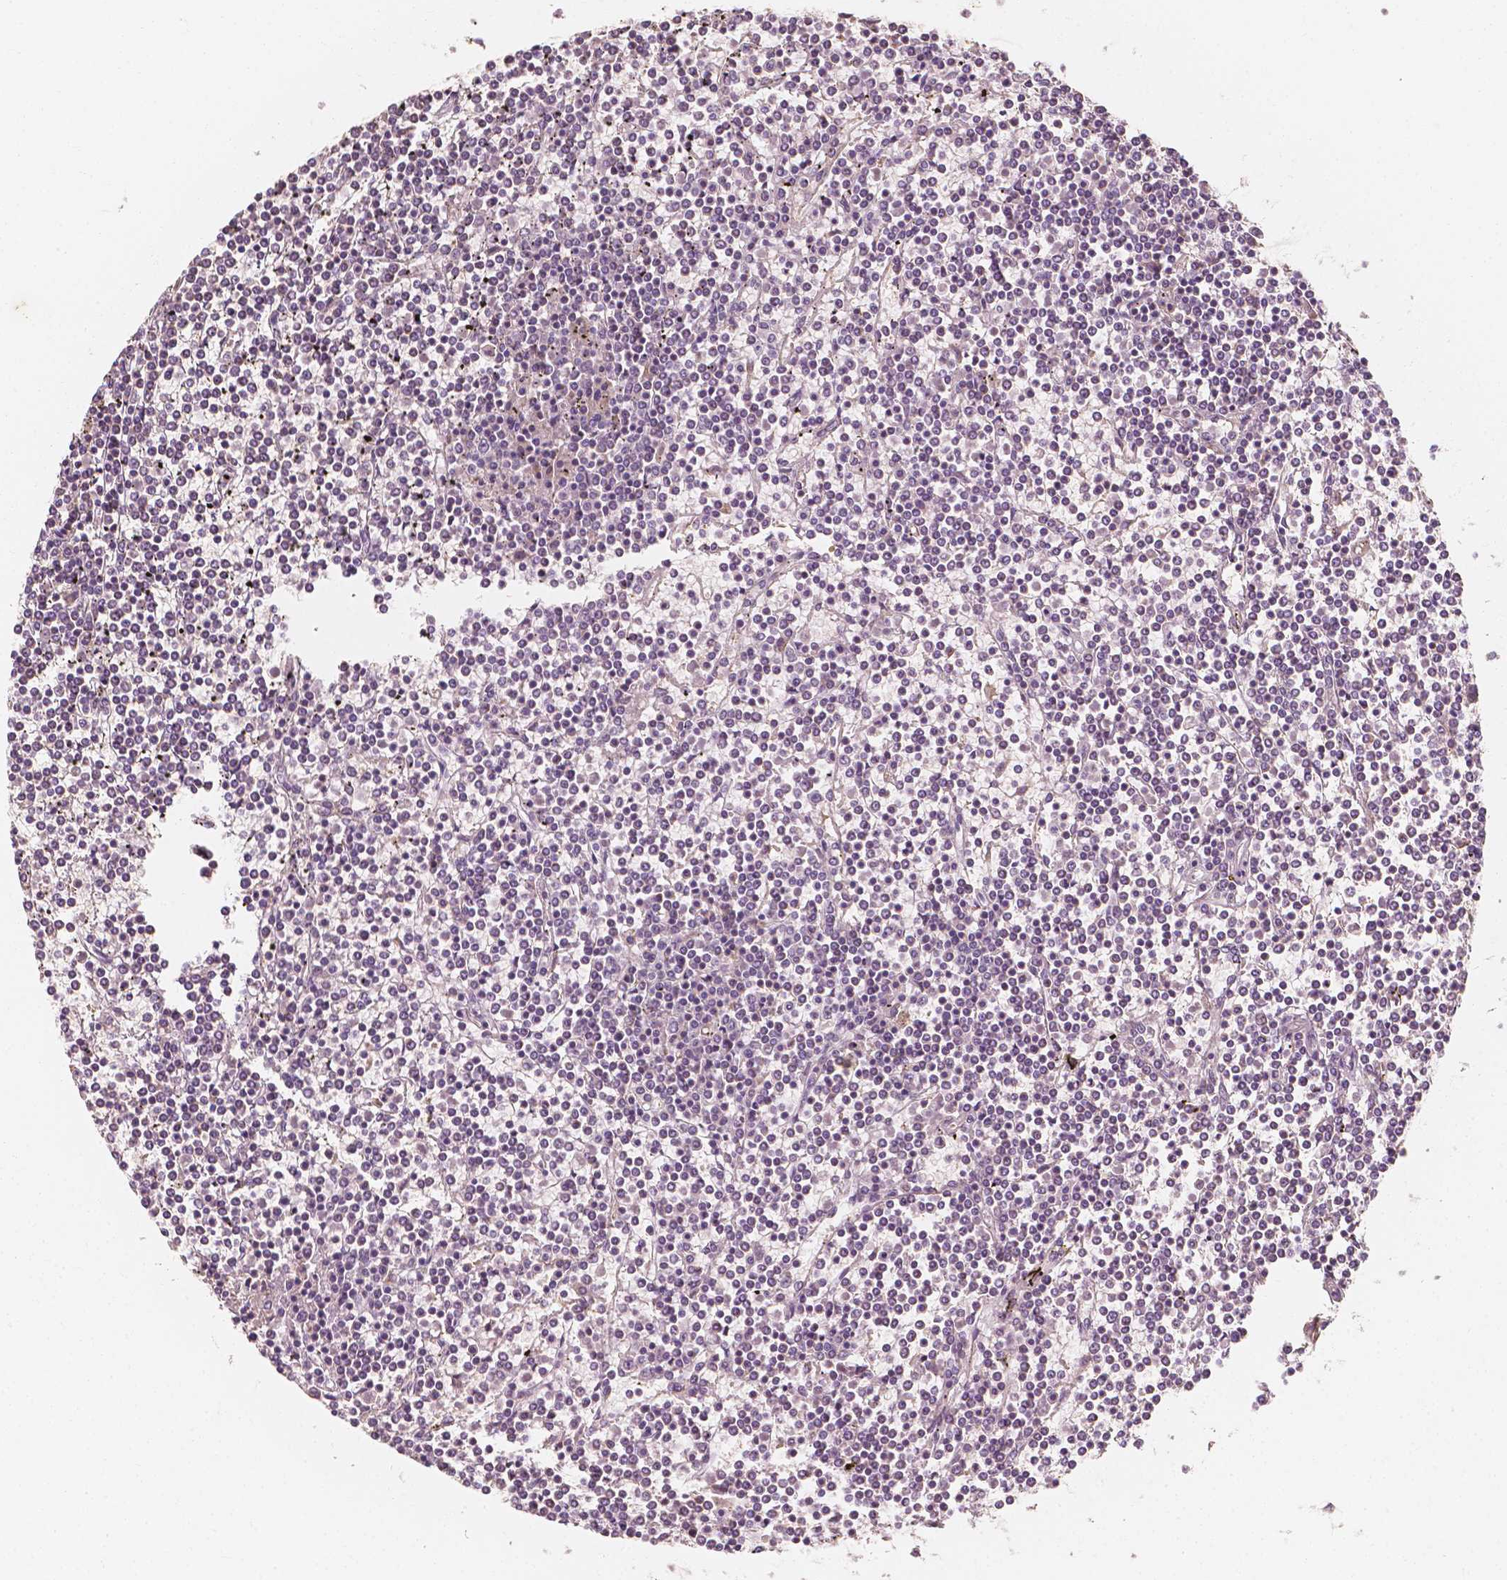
{"staining": {"intensity": "negative", "quantity": "none", "location": "none"}, "tissue": "lymphoma", "cell_type": "Tumor cells", "image_type": "cancer", "snomed": [{"axis": "morphology", "description": "Malignant lymphoma, non-Hodgkin's type, Low grade"}, {"axis": "topography", "description": "Spleen"}], "caption": "This micrograph is of low-grade malignant lymphoma, non-Hodgkin's type stained with immunohistochemistry to label a protein in brown with the nuclei are counter-stained blue. There is no positivity in tumor cells.", "gene": "SHPK", "patient": {"sex": "female", "age": 19}}